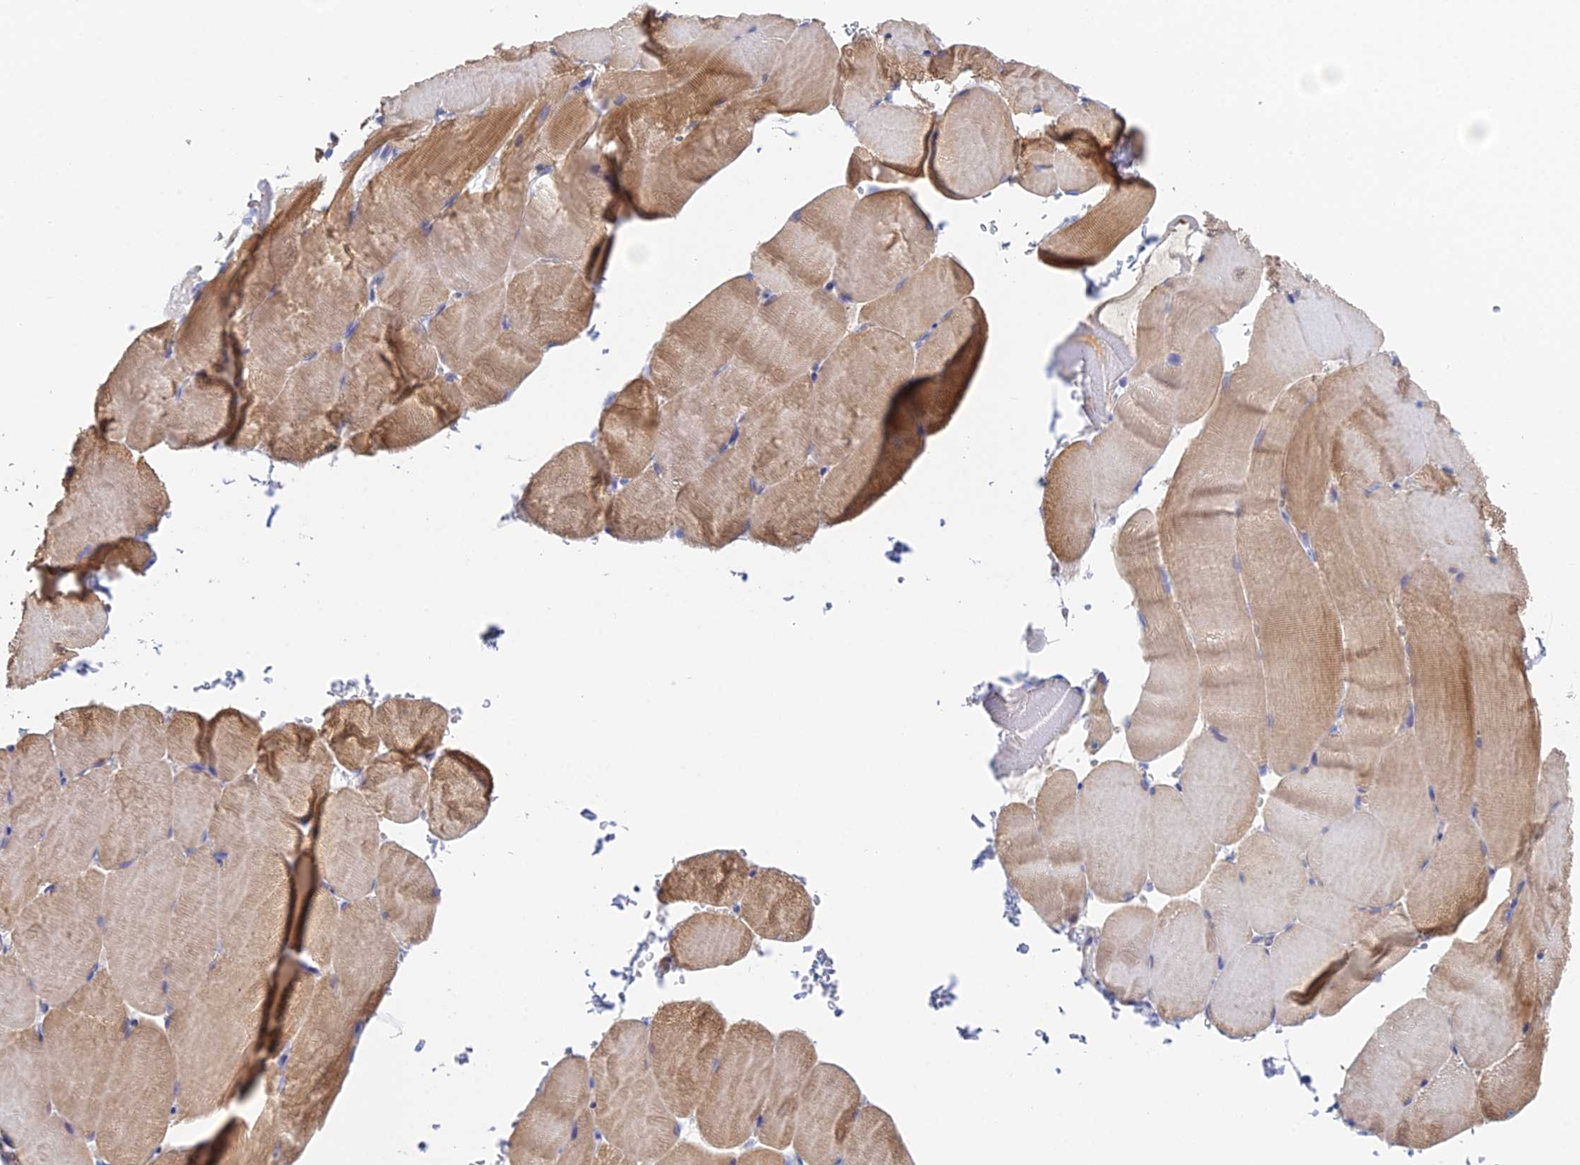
{"staining": {"intensity": "moderate", "quantity": ">75%", "location": "cytoplasmic/membranous"}, "tissue": "skeletal muscle", "cell_type": "Myocytes", "image_type": "normal", "snomed": [{"axis": "morphology", "description": "Normal tissue, NOS"}, {"axis": "topography", "description": "Skeletal muscle"}, {"axis": "topography", "description": "Parathyroid gland"}], "caption": "DAB immunohistochemical staining of unremarkable skeletal muscle displays moderate cytoplasmic/membranous protein staining in about >75% of myocytes.", "gene": "DNAH14", "patient": {"sex": "female", "age": 37}}